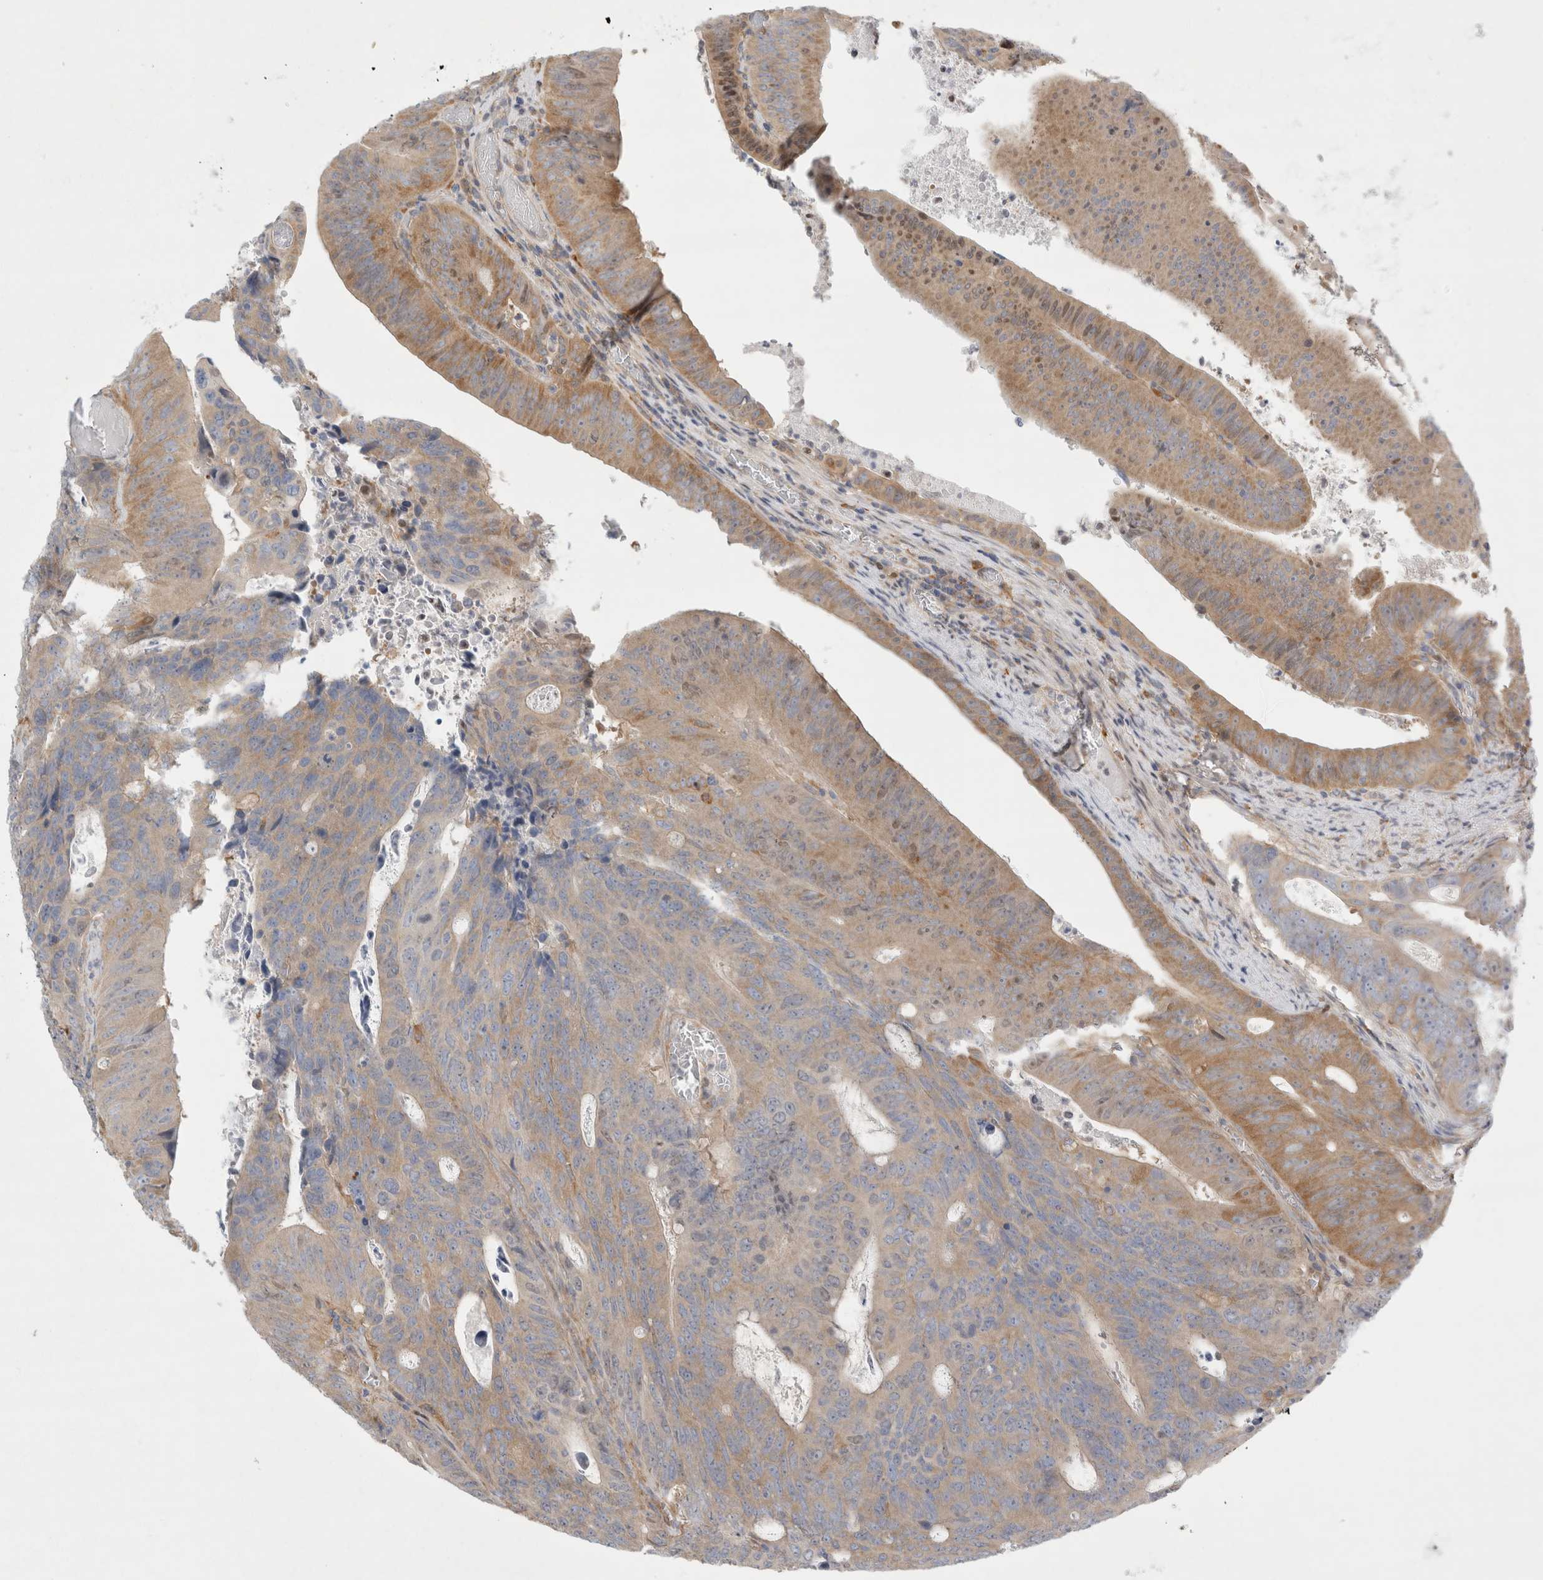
{"staining": {"intensity": "weak", "quantity": ">75%", "location": "cytoplasmic/membranous"}, "tissue": "colorectal cancer", "cell_type": "Tumor cells", "image_type": "cancer", "snomed": [{"axis": "morphology", "description": "Adenocarcinoma, NOS"}, {"axis": "topography", "description": "Colon"}], "caption": "An IHC histopathology image of neoplastic tissue is shown. Protein staining in brown shows weak cytoplasmic/membranous positivity in colorectal cancer within tumor cells.", "gene": "CDCA7L", "patient": {"sex": "male", "age": 87}}